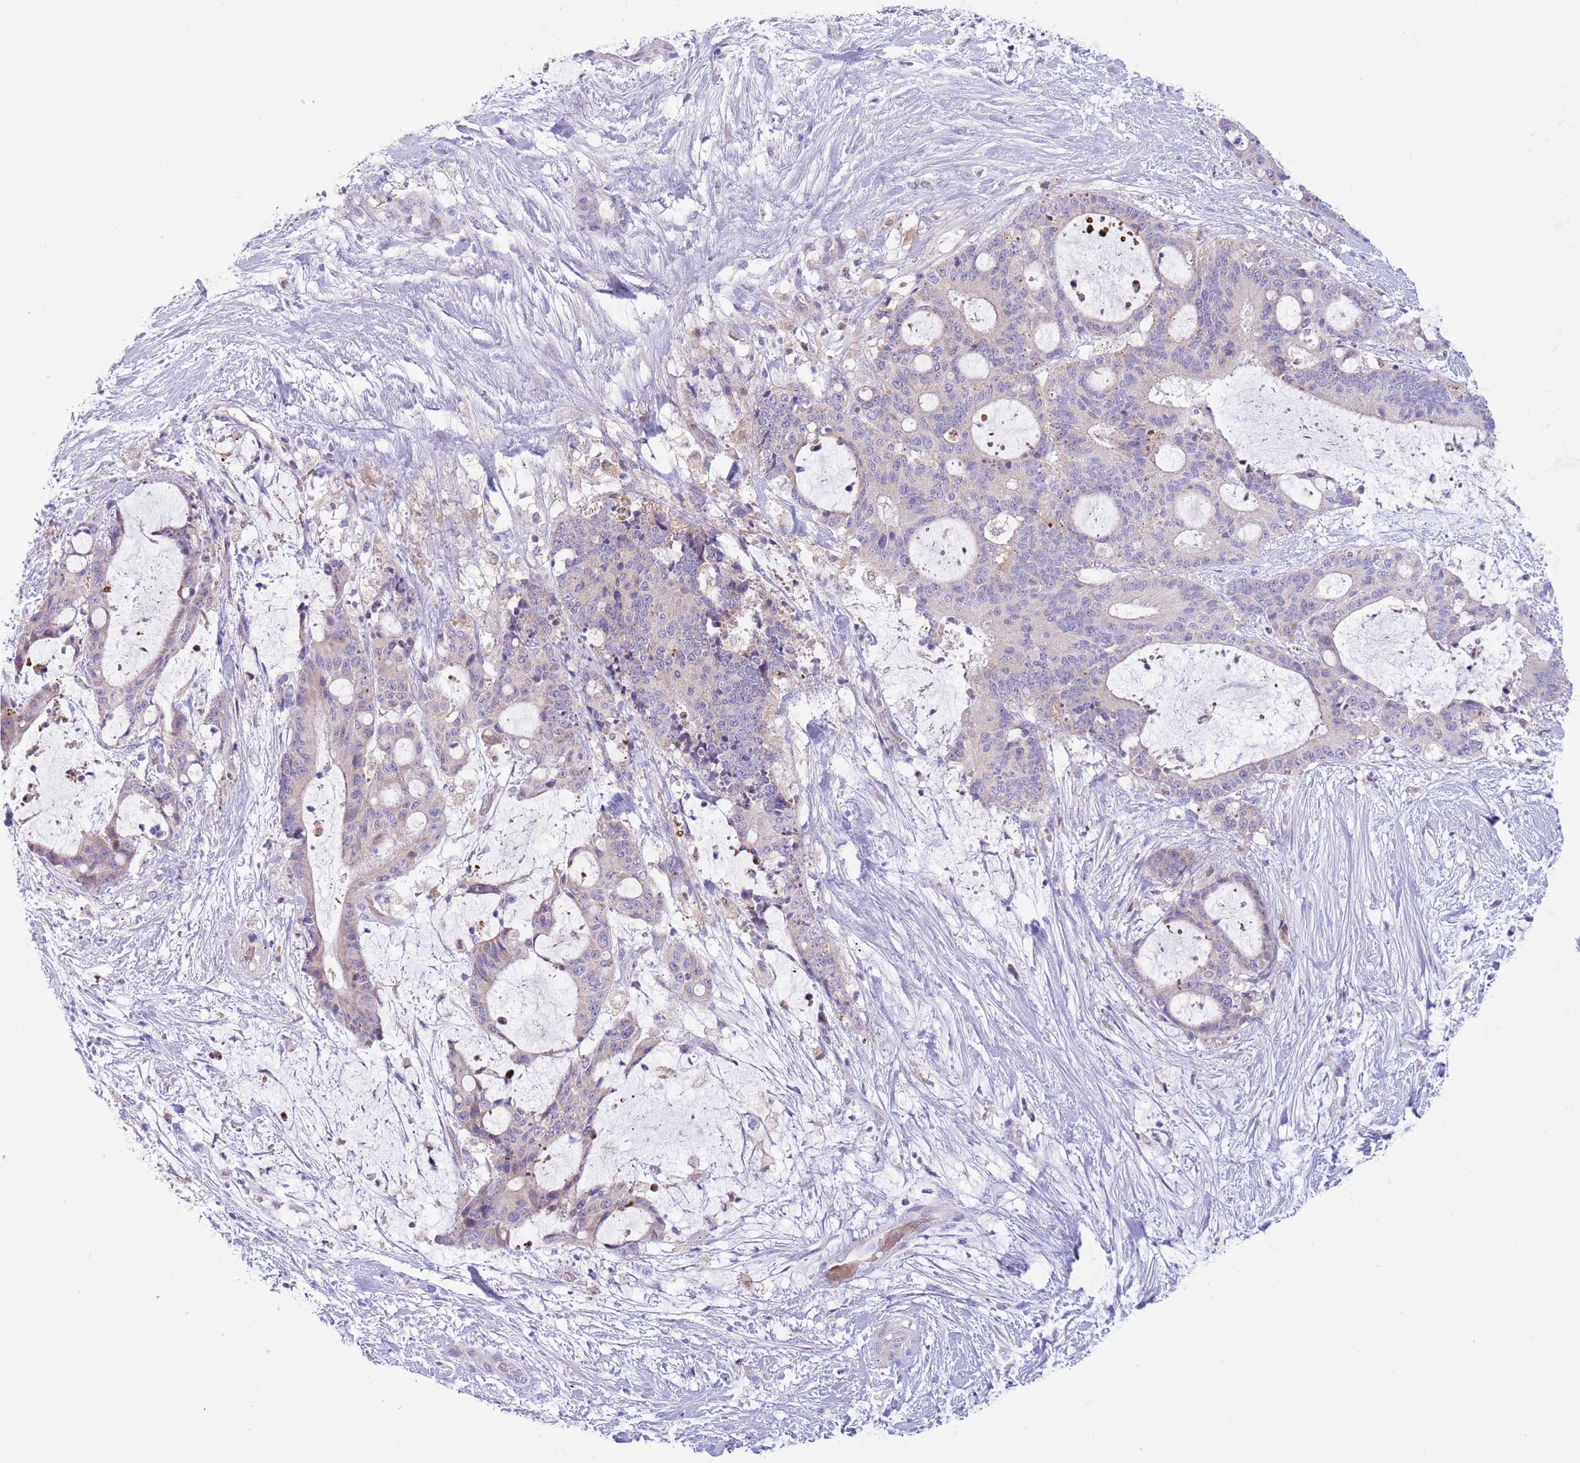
{"staining": {"intensity": "negative", "quantity": "none", "location": "none"}, "tissue": "liver cancer", "cell_type": "Tumor cells", "image_type": "cancer", "snomed": [{"axis": "morphology", "description": "Normal tissue, NOS"}, {"axis": "morphology", "description": "Cholangiocarcinoma"}, {"axis": "topography", "description": "Liver"}, {"axis": "topography", "description": "Peripheral nerve tissue"}], "caption": "Protein analysis of liver cholangiocarcinoma exhibits no significant staining in tumor cells.", "gene": "DDHD1", "patient": {"sex": "female", "age": 73}}